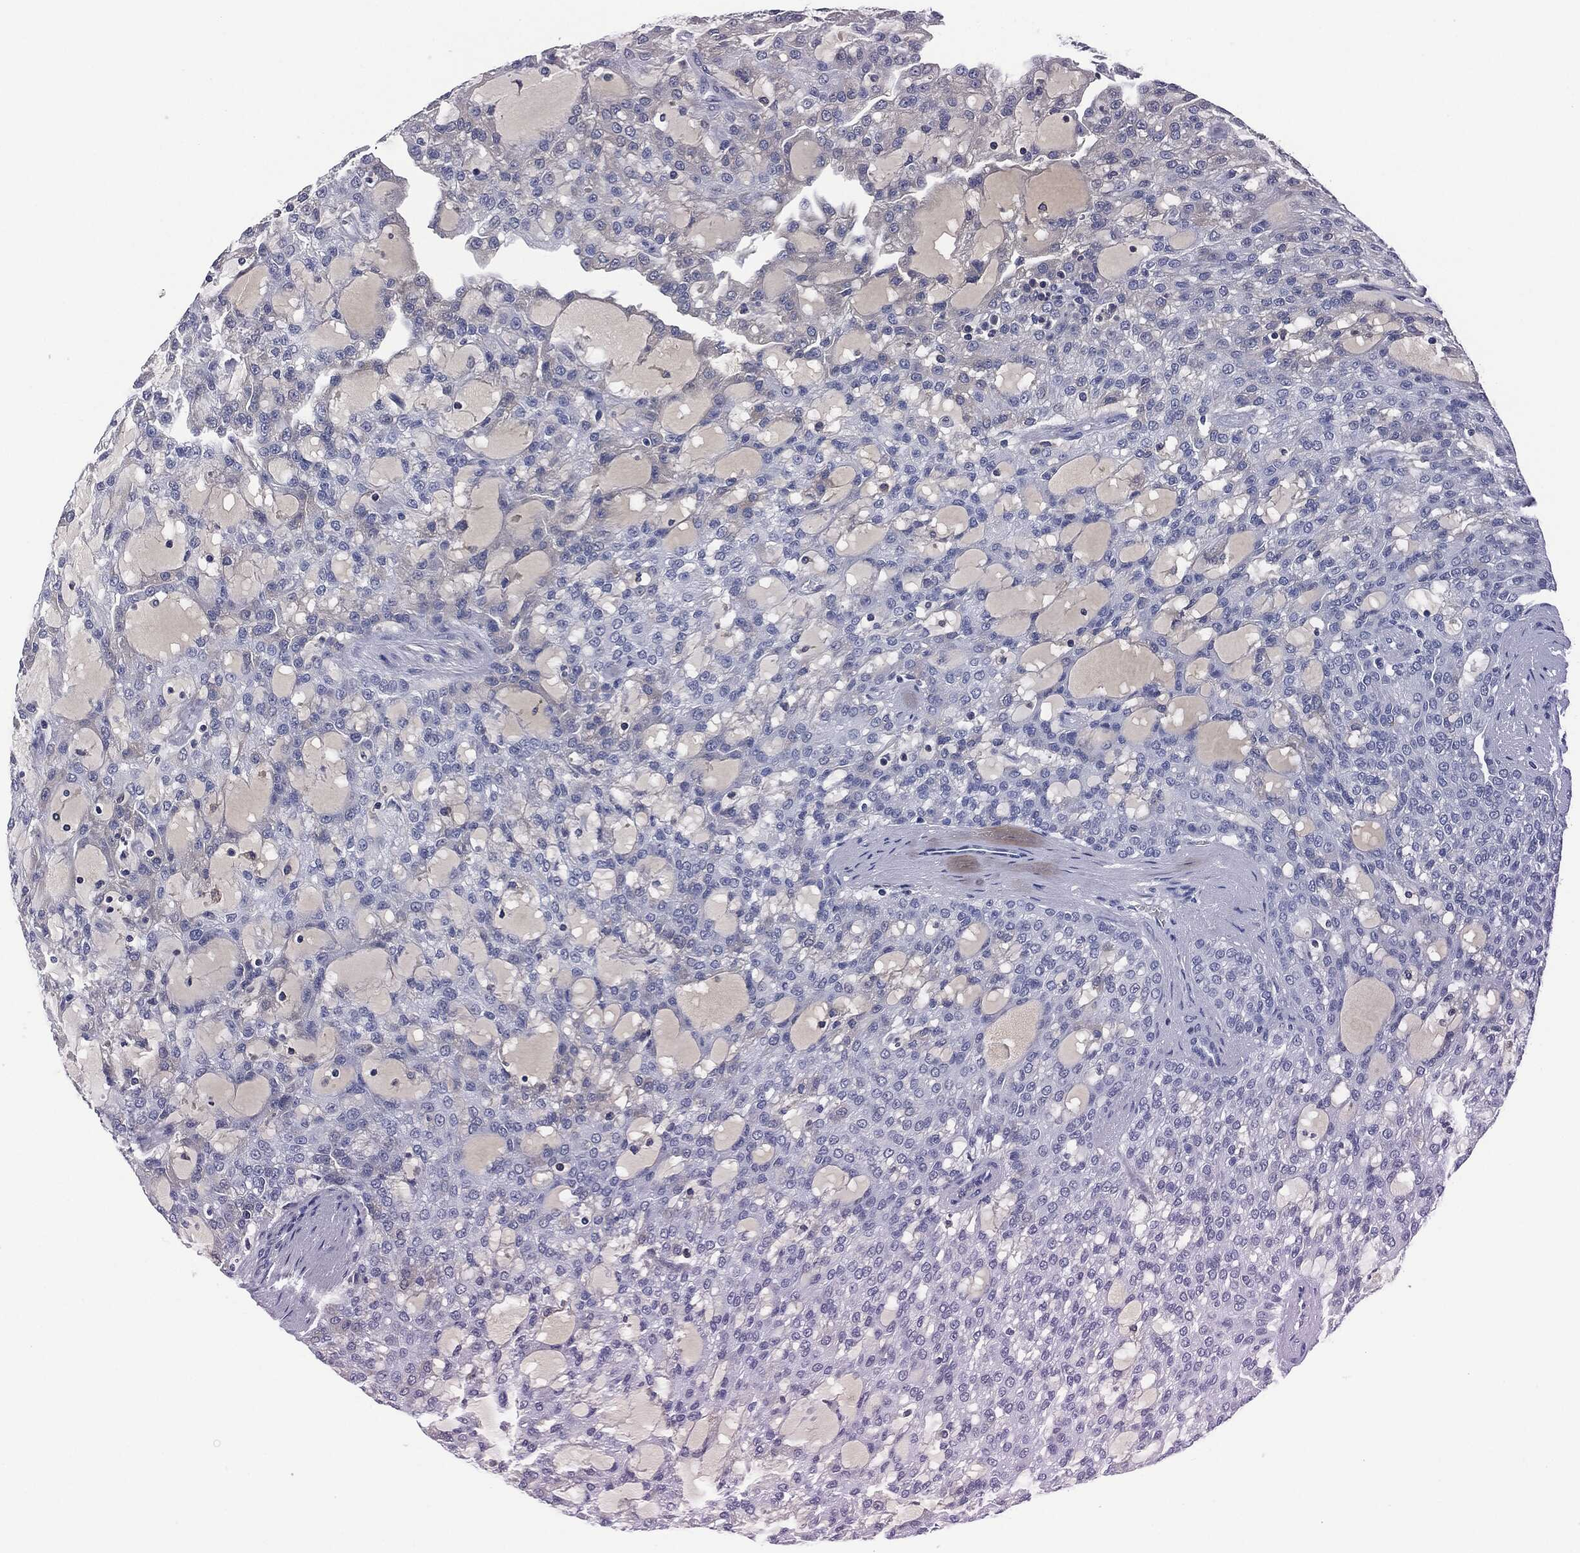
{"staining": {"intensity": "negative", "quantity": "none", "location": "none"}, "tissue": "renal cancer", "cell_type": "Tumor cells", "image_type": "cancer", "snomed": [{"axis": "morphology", "description": "Adenocarcinoma, NOS"}, {"axis": "topography", "description": "Kidney"}], "caption": "Immunohistochemical staining of renal cancer demonstrates no significant expression in tumor cells. (DAB (3,3'-diaminobenzidine) IHC, high magnification).", "gene": "SIGLEC7", "patient": {"sex": "male", "age": 63}}